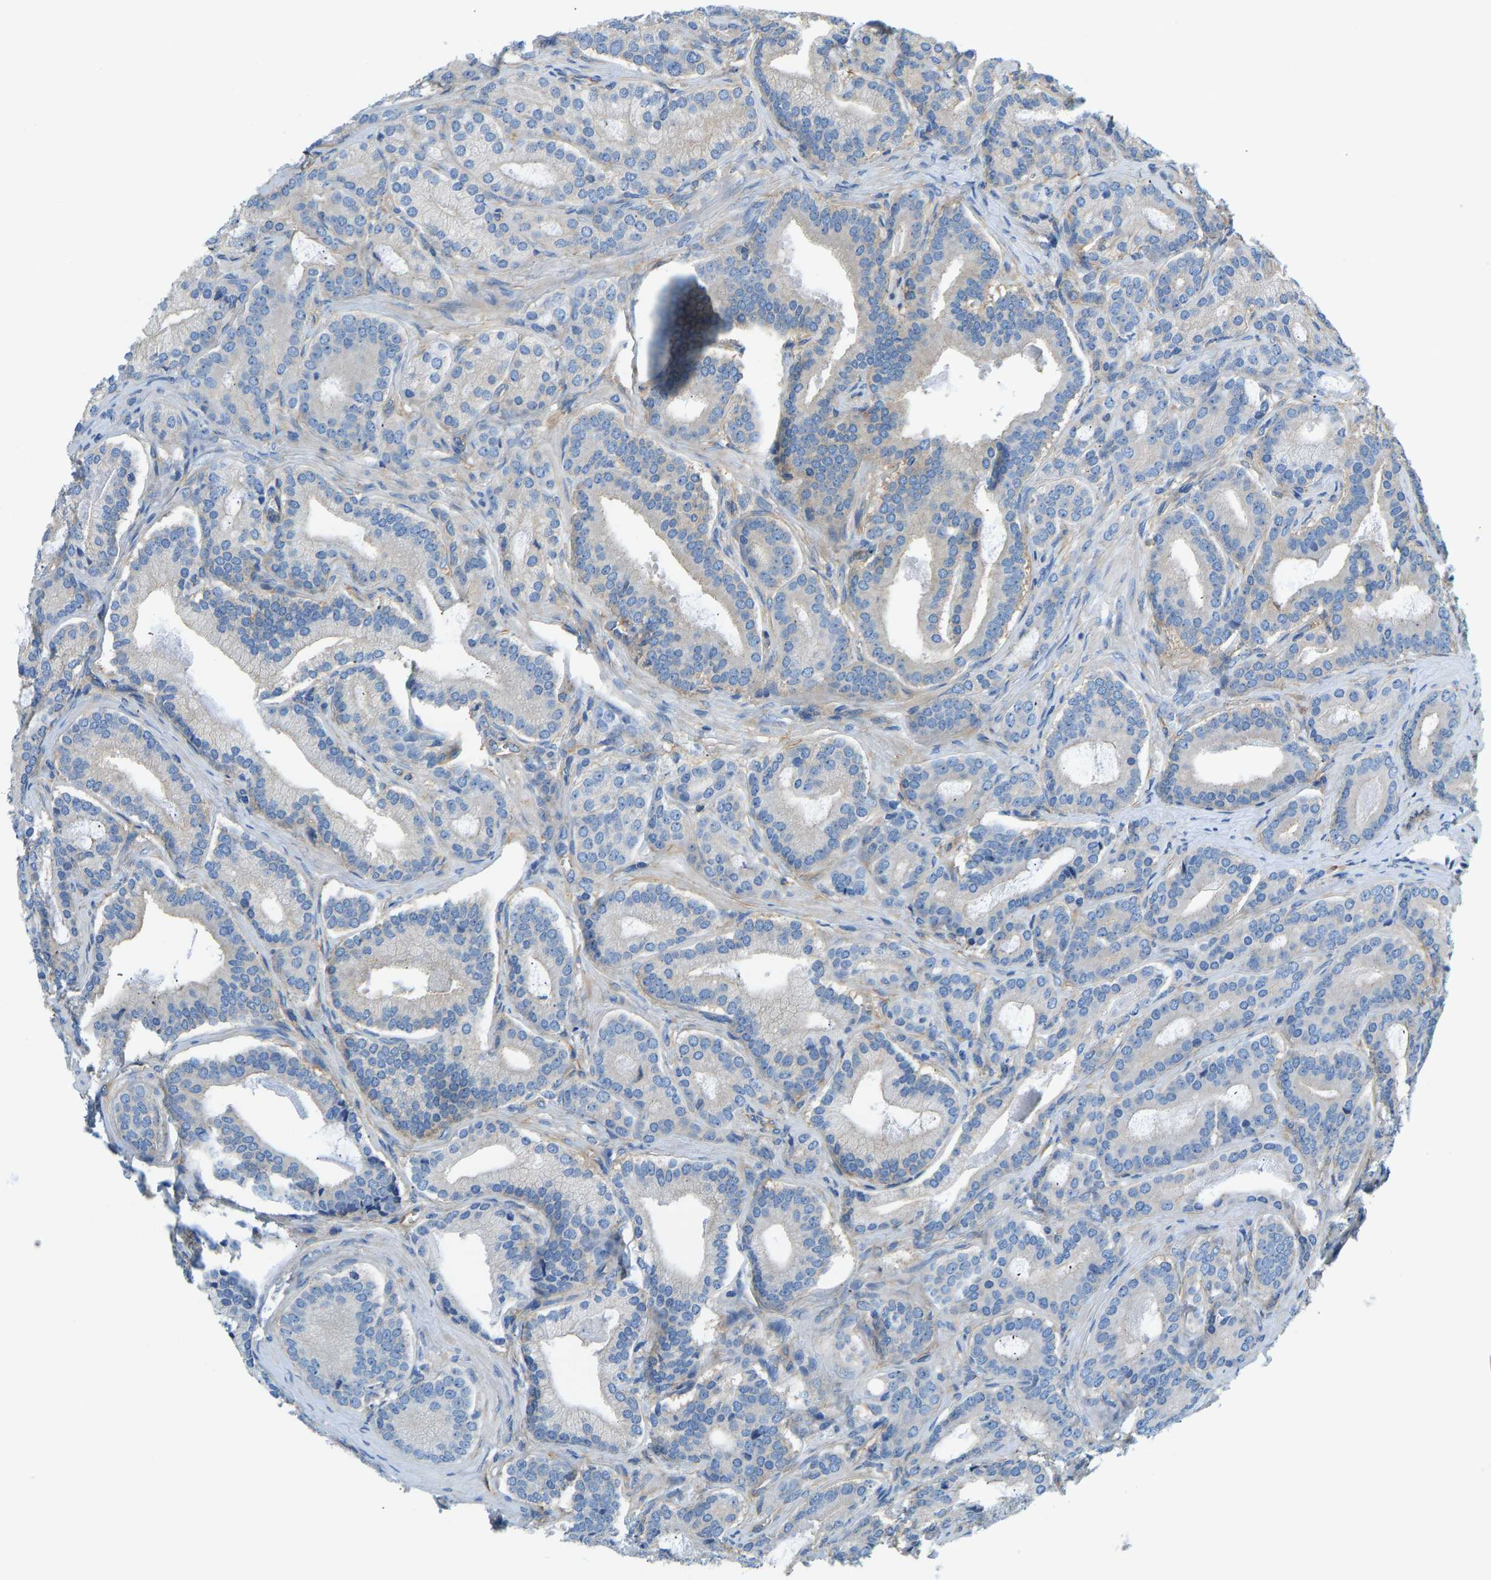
{"staining": {"intensity": "negative", "quantity": "none", "location": "none"}, "tissue": "prostate cancer", "cell_type": "Tumor cells", "image_type": "cancer", "snomed": [{"axis": "morphology", "description": "Adenocarcinoma, High grade"}, {"axis": "topography", "description": "Prostate"}], "caption": "Histopathology image shows no protein expression in tumor cells of adenocarcinoma (high-grade) (prostate) tissue.", "gene": "CHAD", "patient": {"sex": "male", "age": 60}}